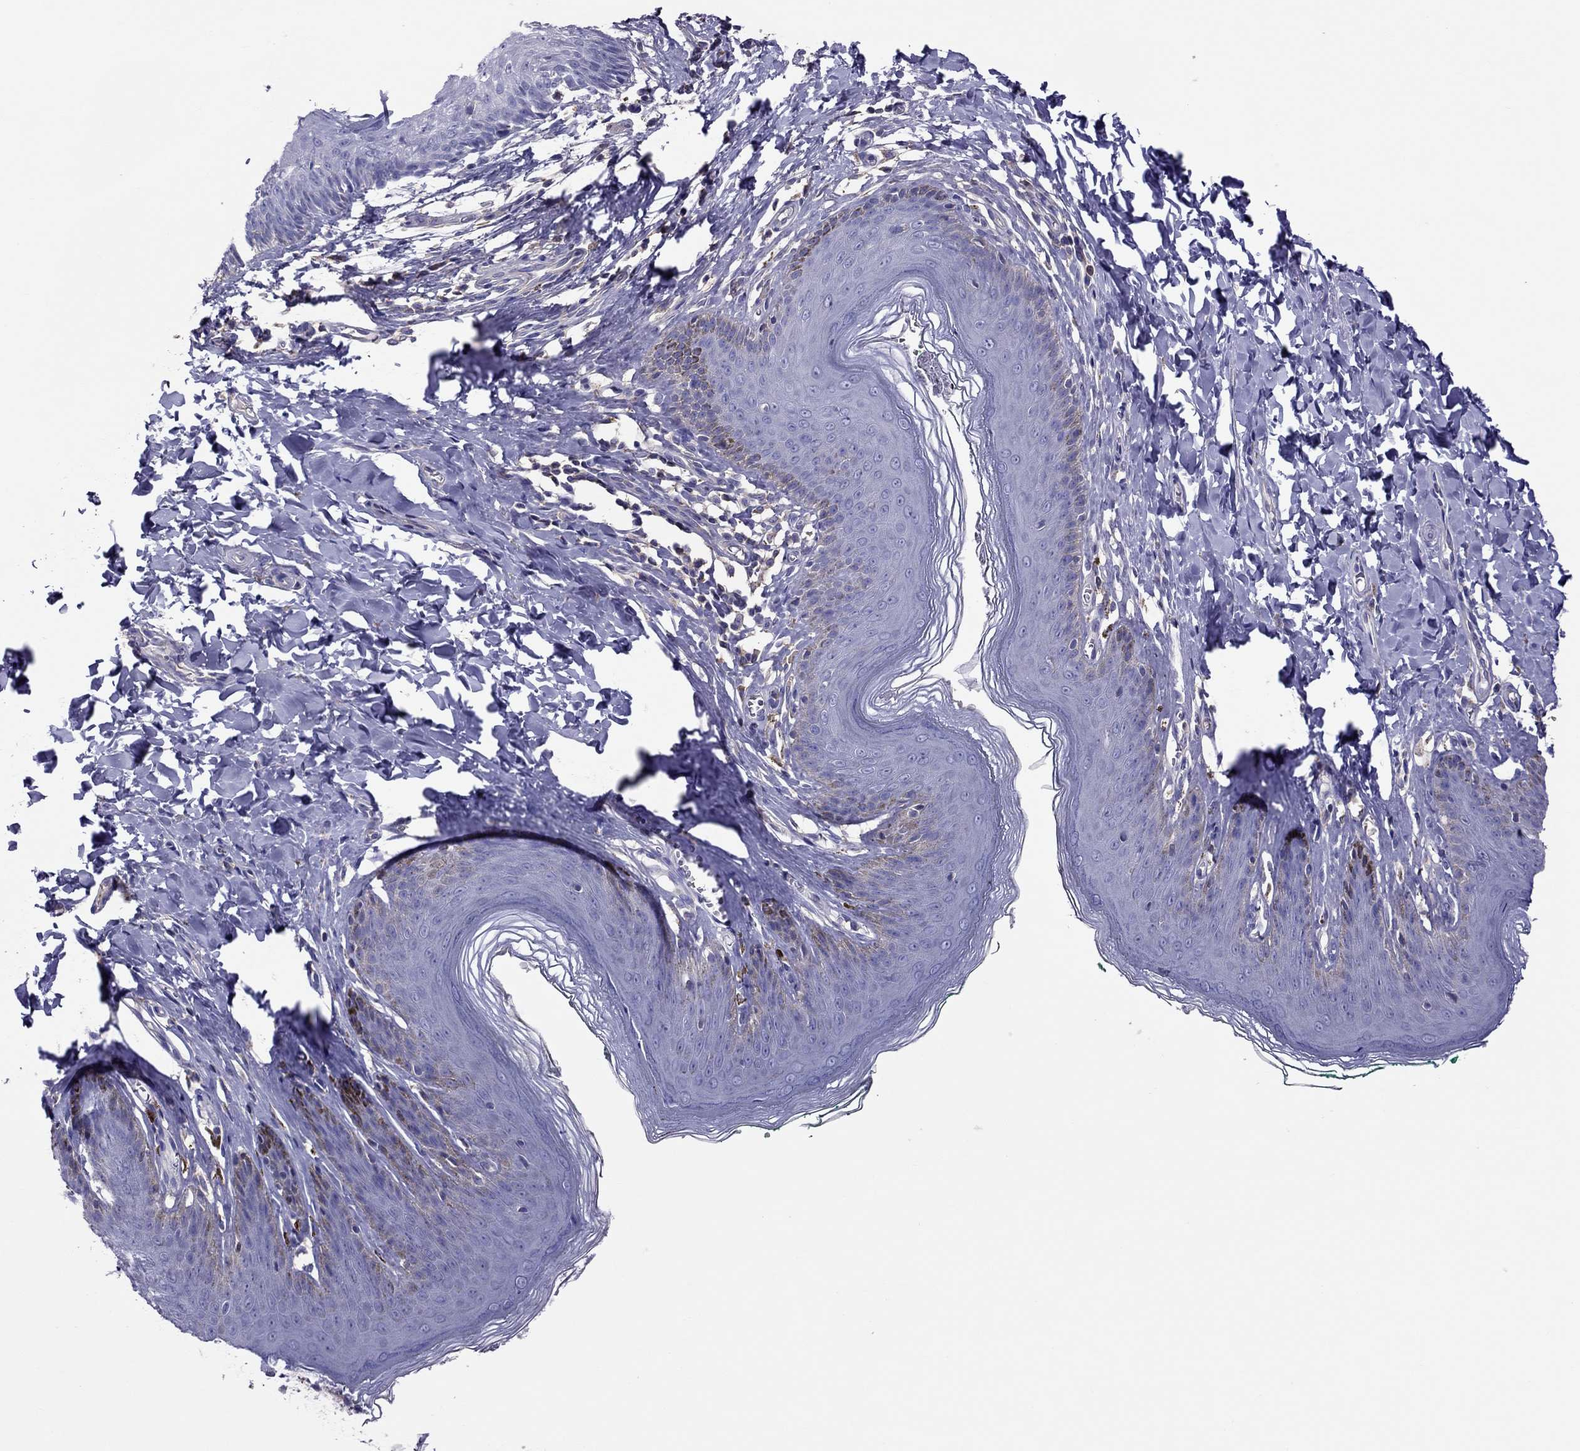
{"staining": {"intensity": "negative", "quantity": "none", "location": "none"}, "tissue": "skin", "cell_type": "Epidermal cells", "image_type": "normal", "snomed": [{"axis": "morphology", "description": "Normal tissue, NOS"}, {"axis": "topography", "description": "Vulva"}, {"axis": "topography", "description": "Peripheral nerve tissue"}], "caption": "Immunohistochemistry (IHC) of normal skin displays no staining in epidermal cells.", "gene": "TEX22", "patient": {"sex": "female", "age": 66}}